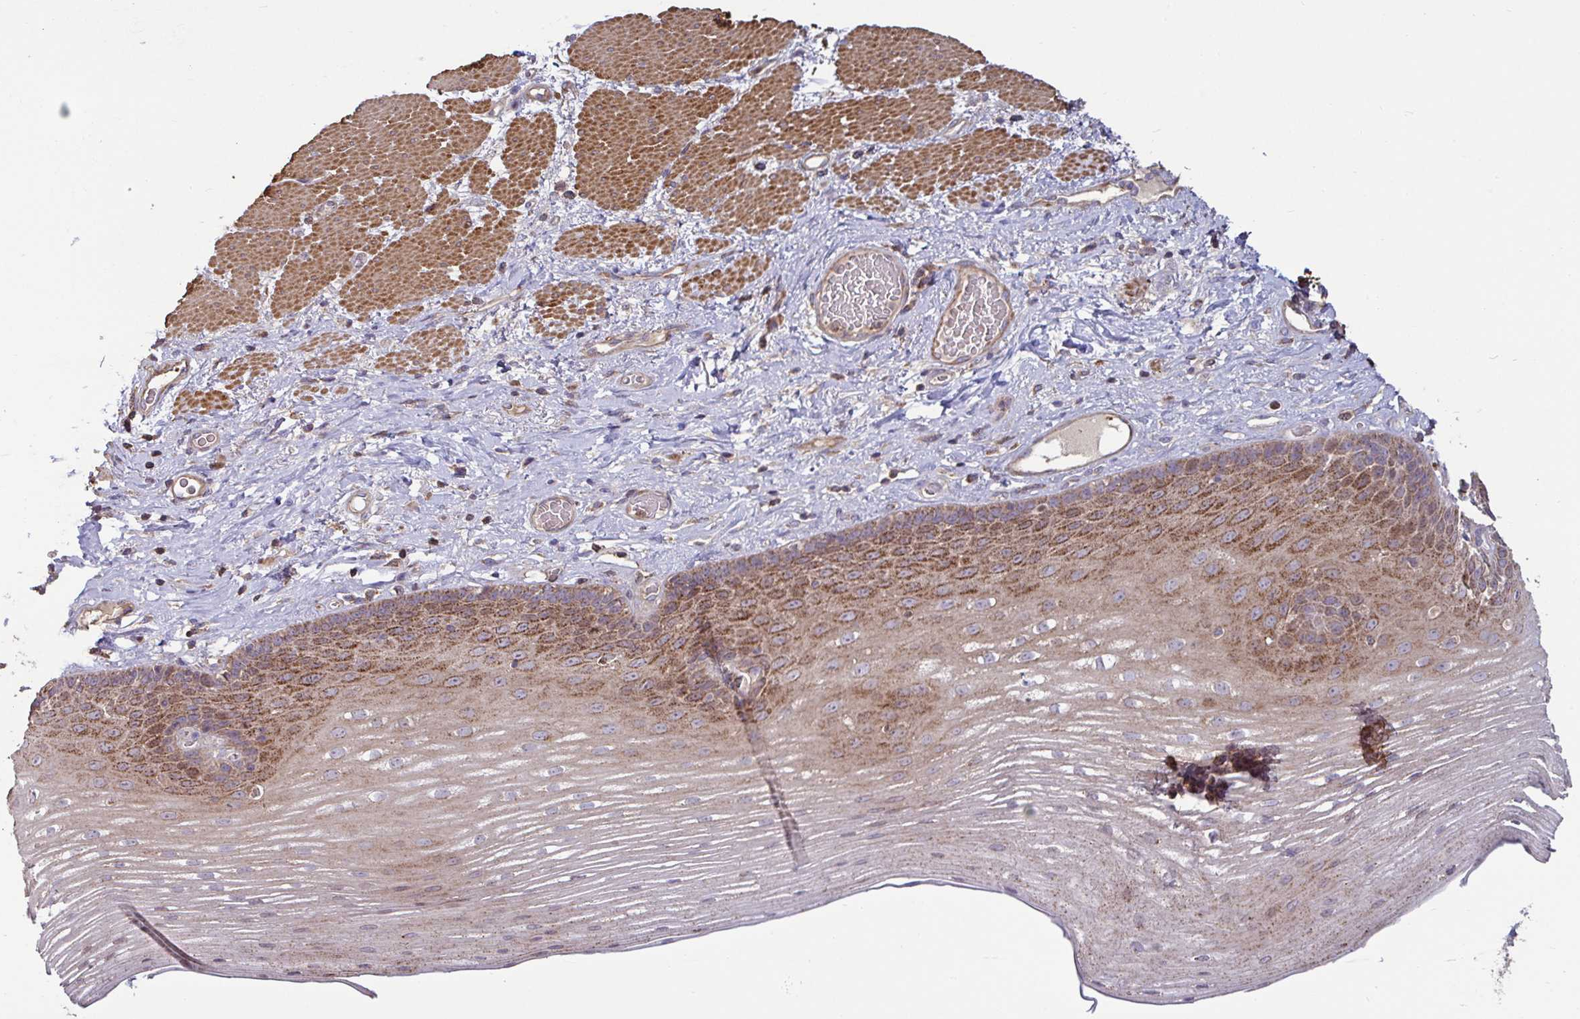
{"staining": {"intensity": "moderate", "quantity": ">75%", "location": "cytoplasmic/membranous"}, "tissue": "esophagus", "cell_type": "Squamous epithelial cells", "image_type": "normal", "snomed": [{"axis": "morphology", "description": "Normal tissue, NOS"}, {"axis": "topography", "description": "Esophagus"}], "caption": "Protein staining reveals moderate cytoplasmic/membranous positivity in approximately >75% of squamous epithelial cells in benign esophagus. The staining was performed using DAB (3,3'-diaminobenzidine), with brown indicating positive protein expression. Nuclei are stained blue with hematoxylin.", "gene": "SPRY1", "patient": {"sex": "male", "age": 62}}